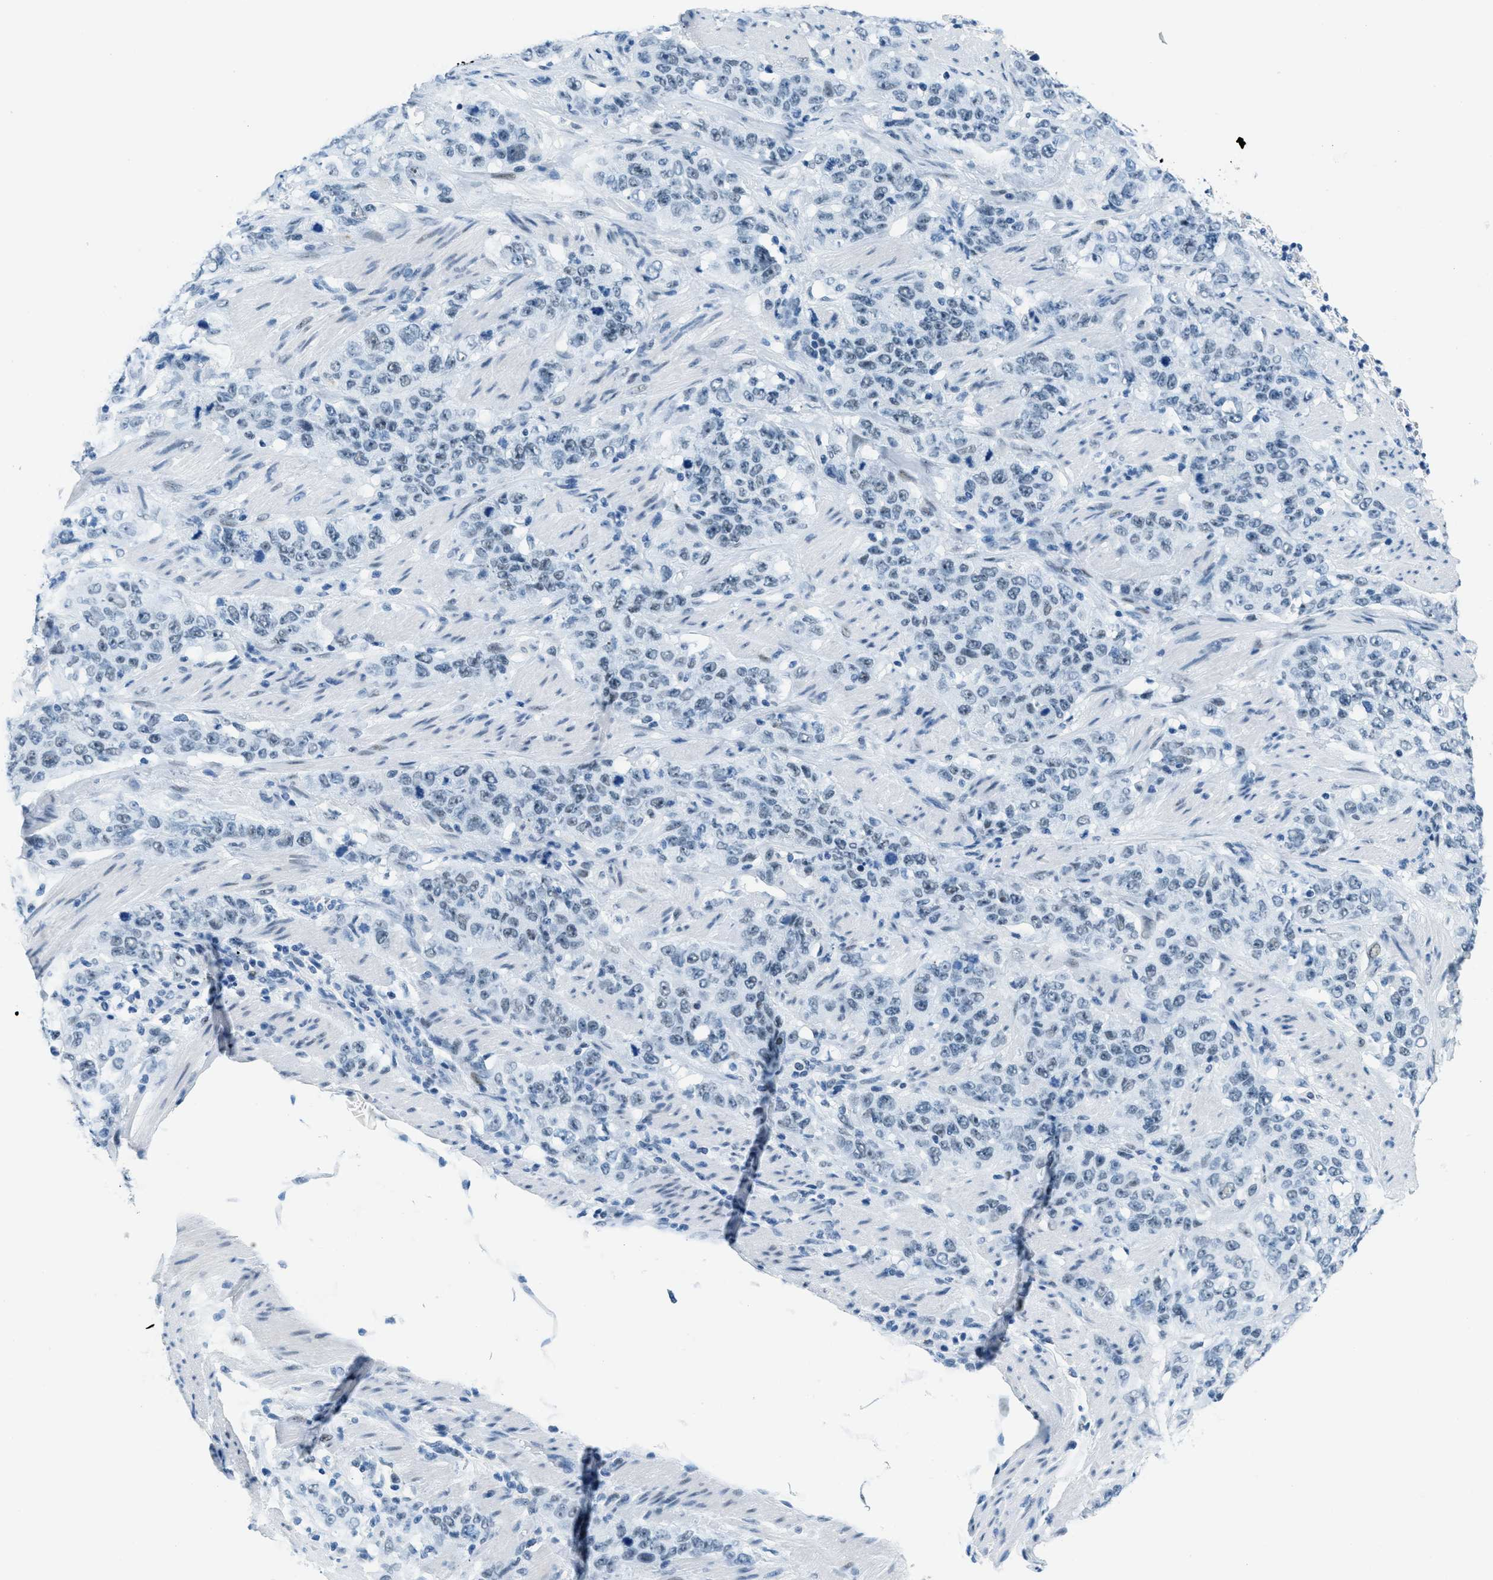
{"staining": {"intensity": "weak", "quantity": "<25%", "location": "nuclear"}, "tissue": "stomach cancer", "cell_type": "Tumor cells", "image_type": "cancer", "snomed": [{"axis": "morphology", "description": "Adenocarcinoma, NOS"}, {"axis": "topography", "description": "Stomach"}], "caption": "Photomicrograph shows no significant protein expression in tumor cells of stomach cancer.", "gene": "PLA2G2A", "patient": {"sex": "male", "age": 48}}